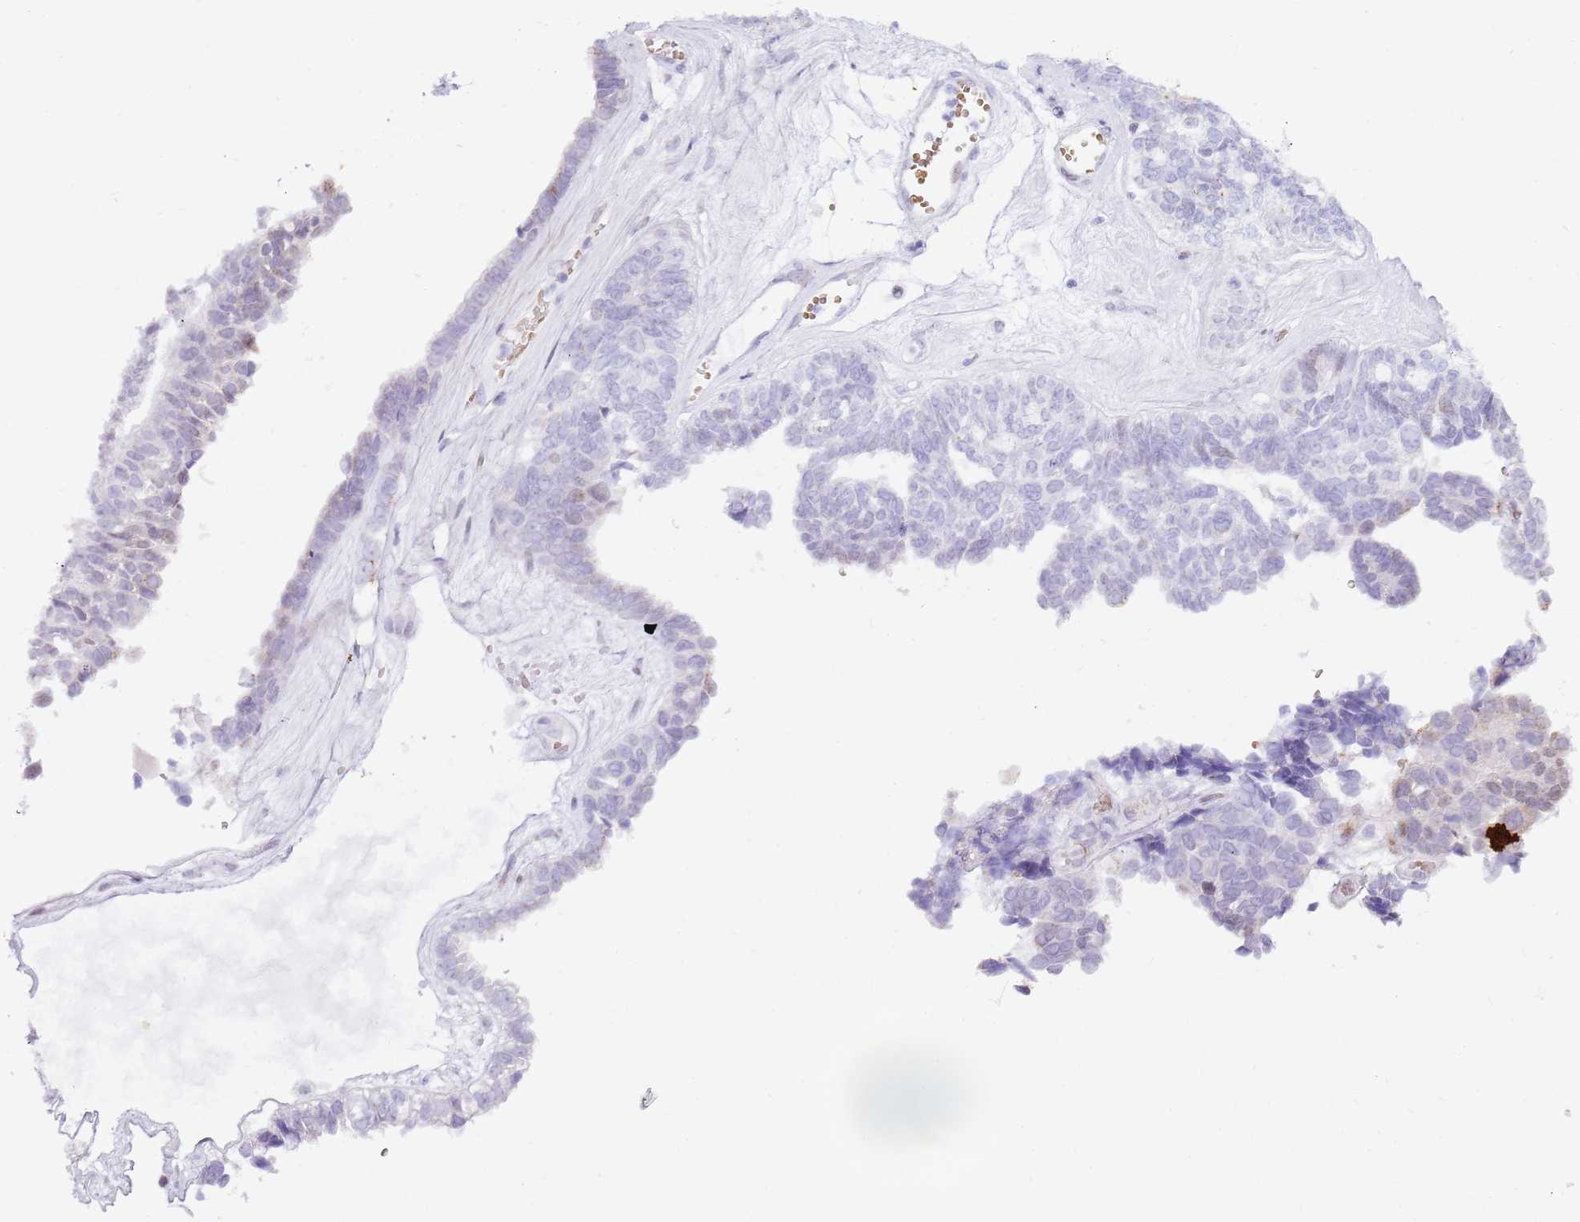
{"staining": {"intensity": "weak", "quantity": "<25%", "location": "nuclear"}, "tissue": "ovarian cancer", "cell_type": "Tumor cells", "image_type": "cancer", "snomed": [{"axis": "morphology", "description": "Cystadenocarcinoma, serous, NOS"}, {"axis": "topography", "description": "Ovary"}], "caption": "Tumor cells are negative for brown protein staining in ovarian cancer.", "gene": "GBP2", "patient": {"sex": "female", "age": 79}}